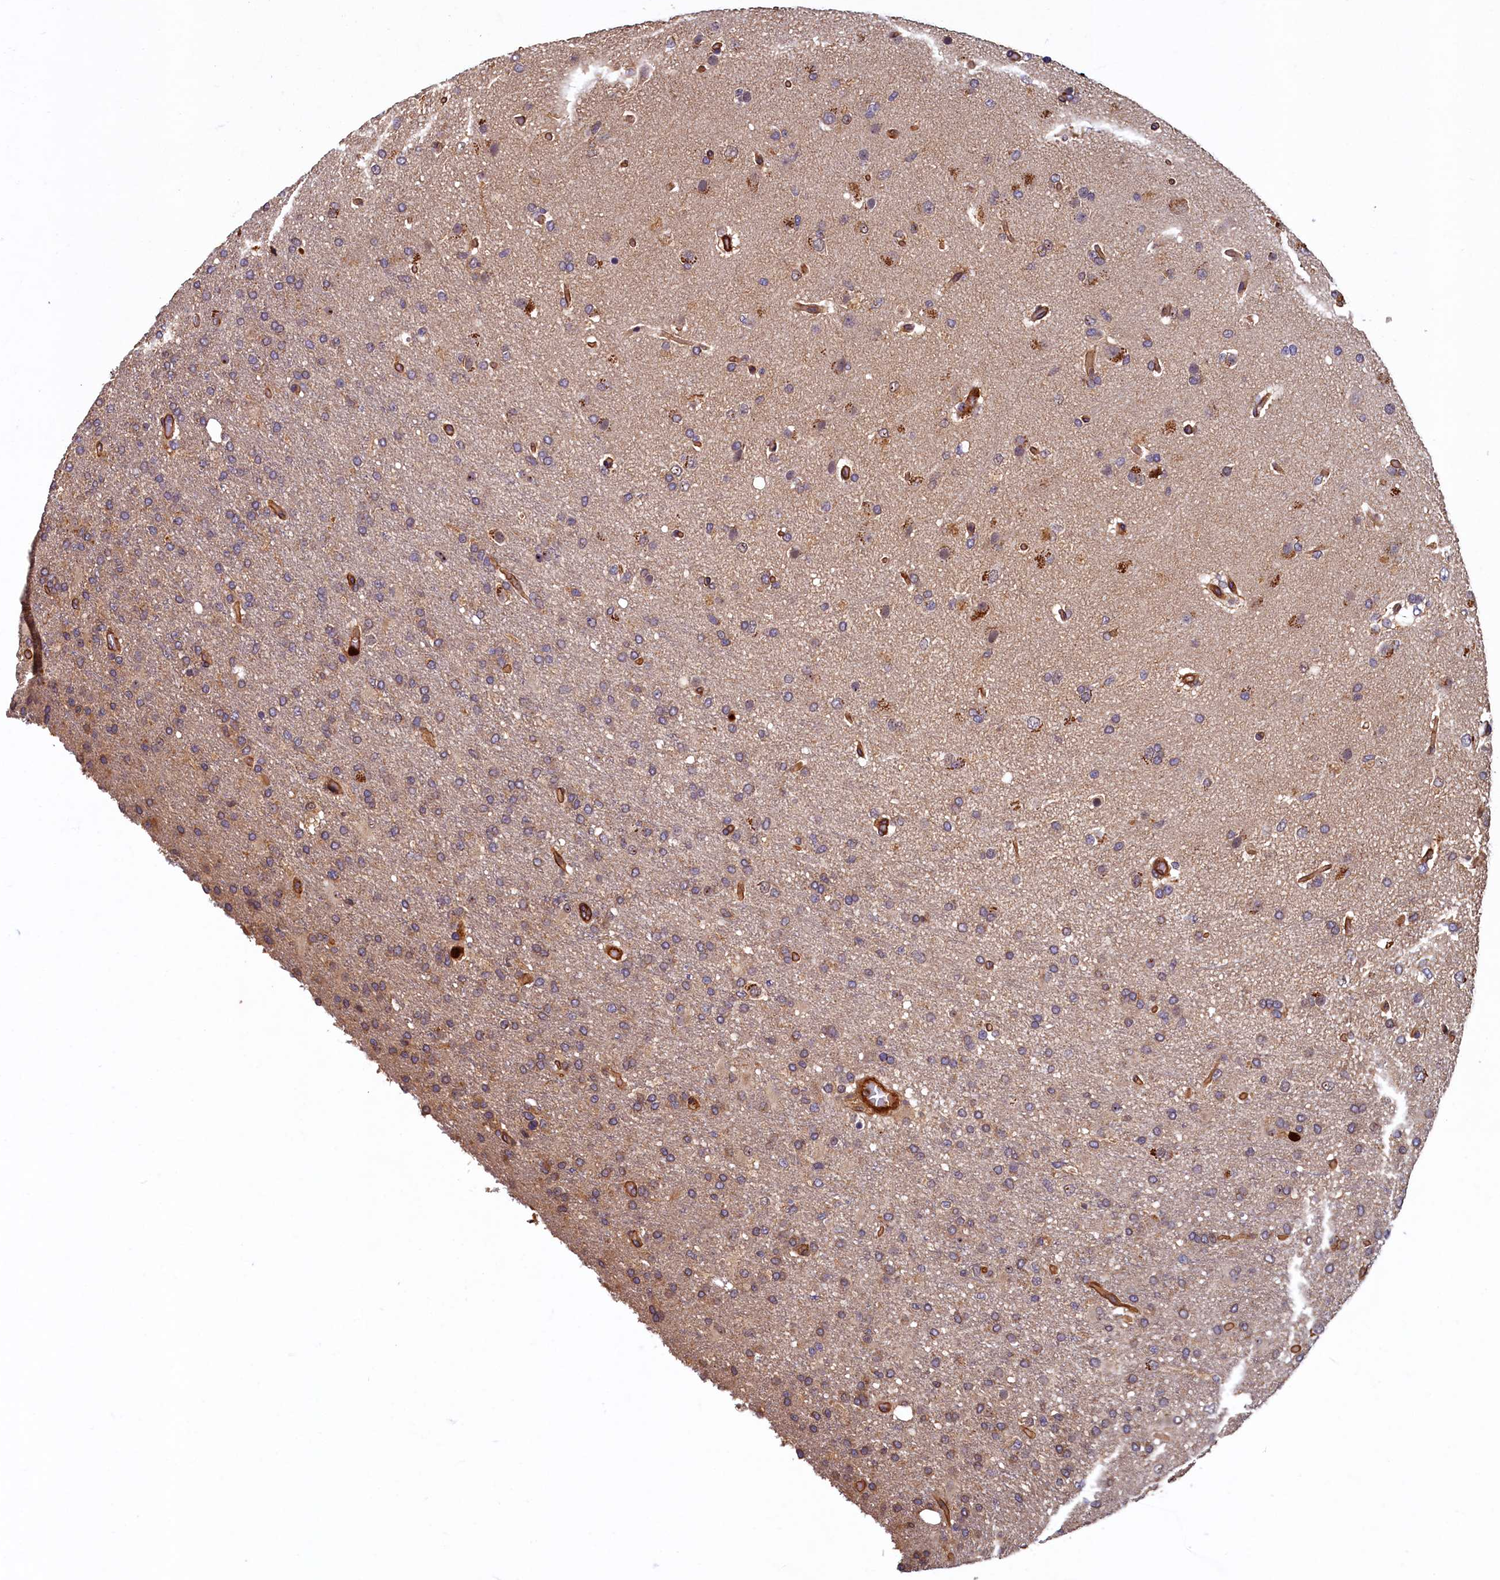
{"staining": {"intensity": "negative", "quantity": "none", "location": "none"}, "tissue": "glioma", "cell_type": "Tumor cells", "image_type": "cancer", "snomed": [{"axis": "morphology", "description": "Glioma, malignant, High grade"}, {"axis": "topography", "description": "Brain"}], "caption": "Protein analysis of glioma reveals no significant positivity in tumor cells.", "gene": "CCDC102B", "patient": {"sex": "female", "age": 74}}